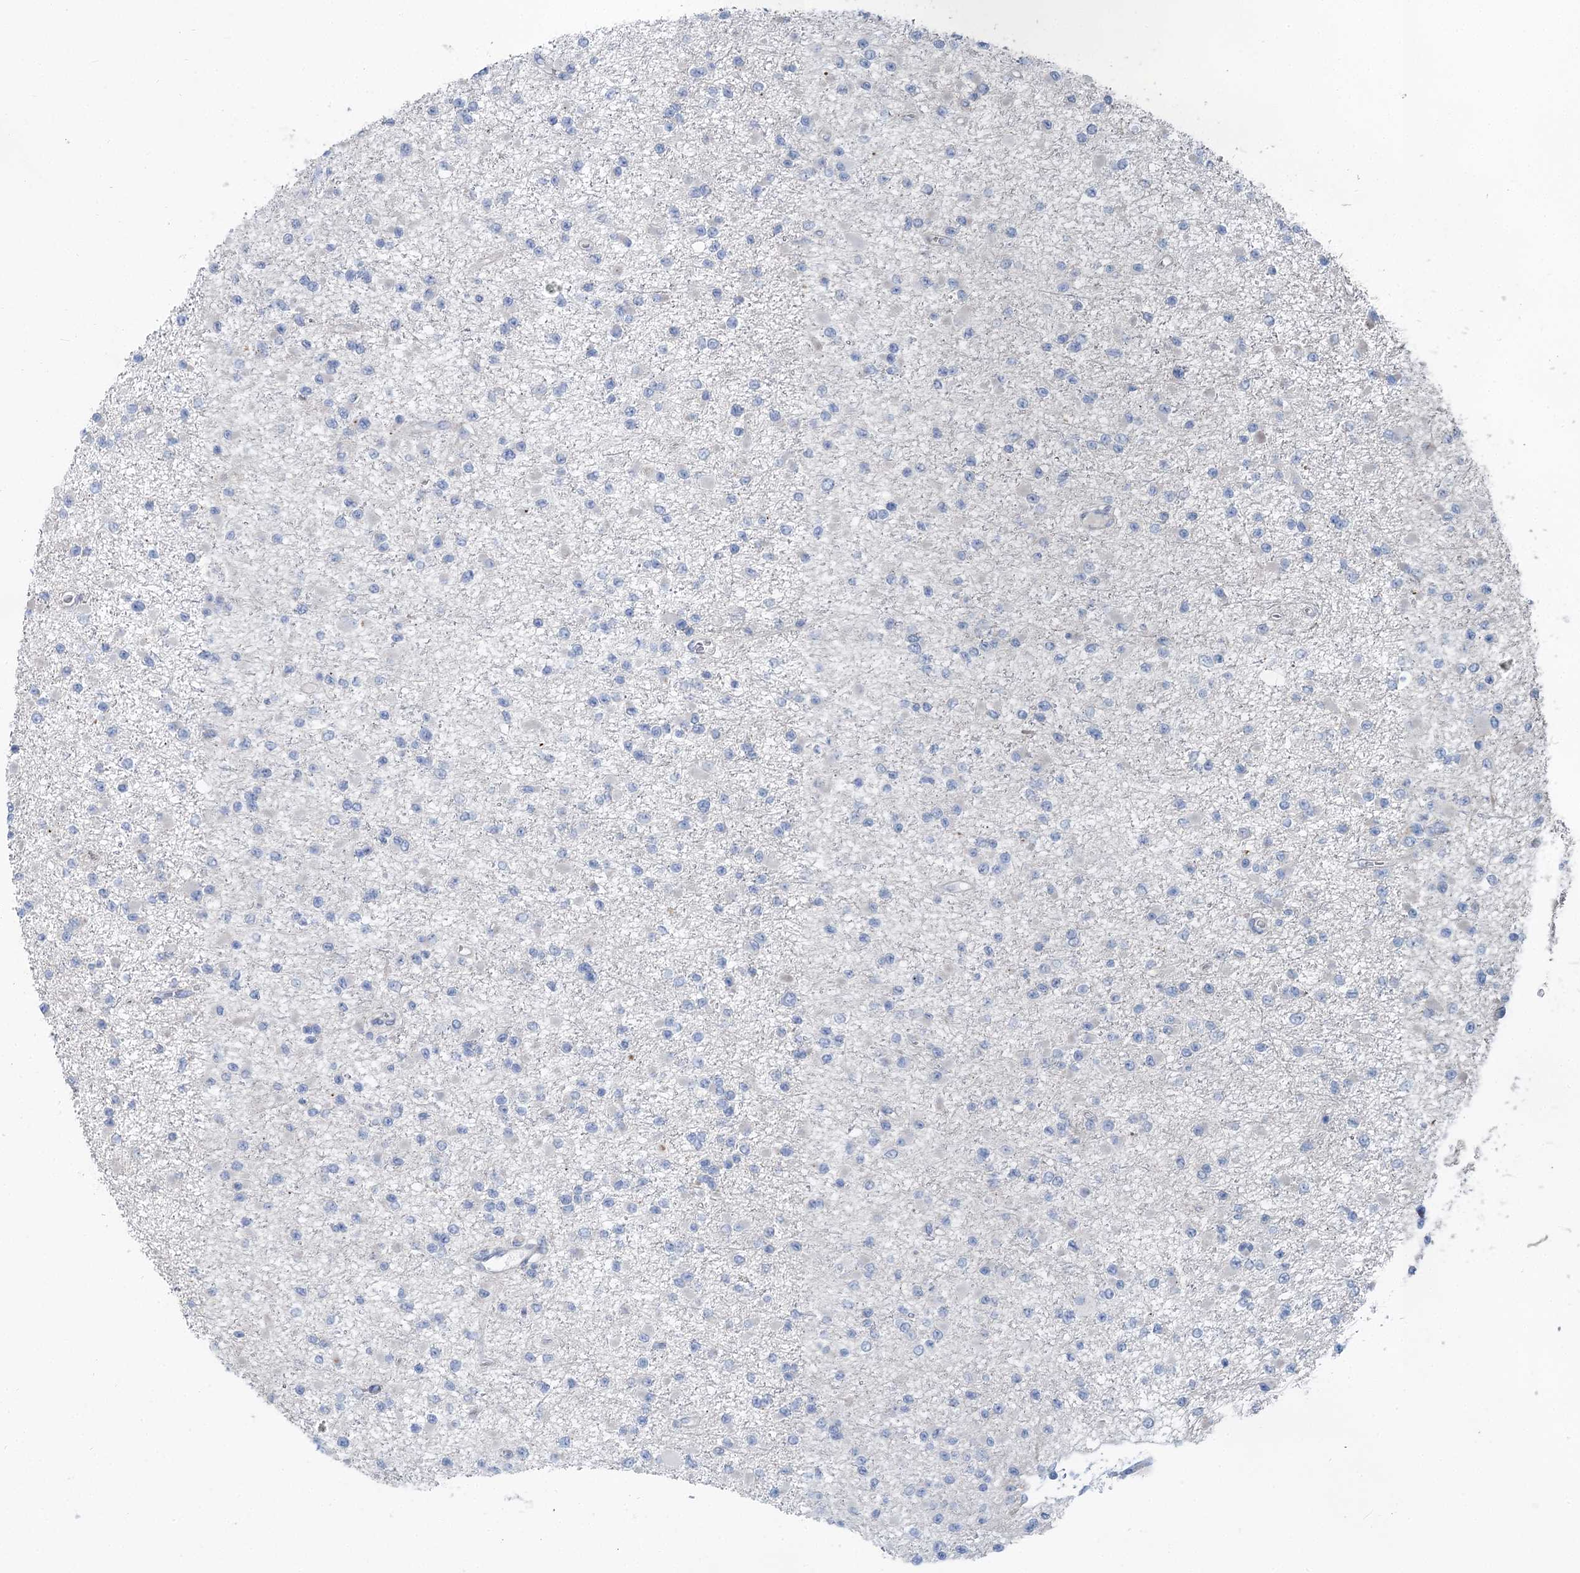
{"staining": {"intensity": "negative", "quantity": "none", "location": "none"}, "tissue": "glioma", "cell_type": "Tumor cells", "image_type": "cancer", "snomed": [{"axis": "morphology", "description": "Glioma, malignant, Low grade"}, {"axis": "topography", "description": "Brain"}], "caption": "The immunohistochemistry micrograph has no significant staining in tumor cells of glioma tissue.", "gene": "MARK2", "patient": {"sex": "female", "age": 22}}